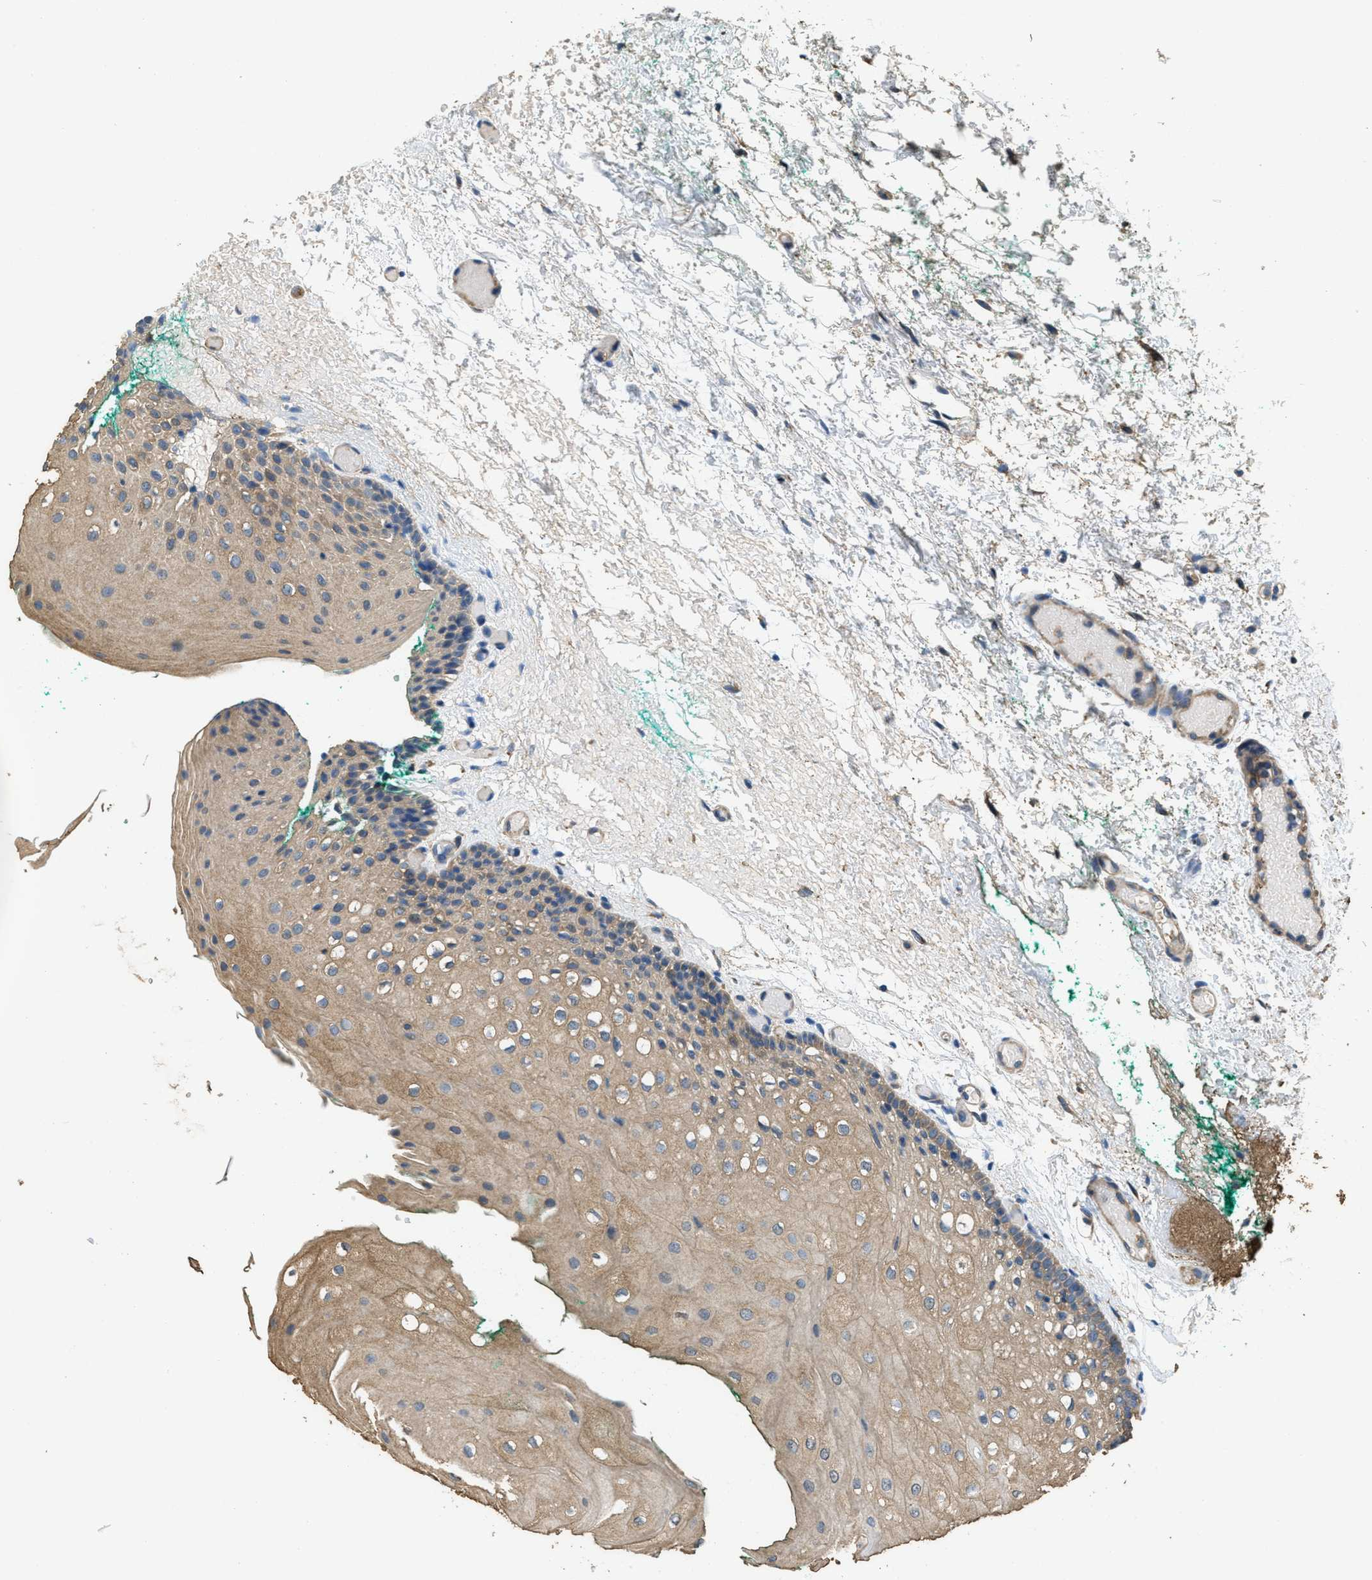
{"staining": {"intensity": "weak", "quantity": ">75%", "location": "cytoplasmic/membranous"}, "tissue": "oral mucosa", "cell_type": "Squamous epithelial cells", "image_type": "normal", "snomed": [{"axis": "morphology", "description": "Normal tissue, NOS"}, {"axis": "morphology", "description": "Squamous cell carcinoma, NOS"}, {"axis": "topography", "description": "Oral tissue"}, {"axis": "topography", "description": "Salivary gland"}, {"axis": "topography", "description": "Head-Neck"}], "caption": "Approximately >75% of squamous epithelial cells in unremarkable human oral mucosa reveal weak cytoplasmic/membranous protein expression as visualized by brown immunohistochemical staining.", "gene": "THBS2", "patient": {"sex": "female", "age": 62}}